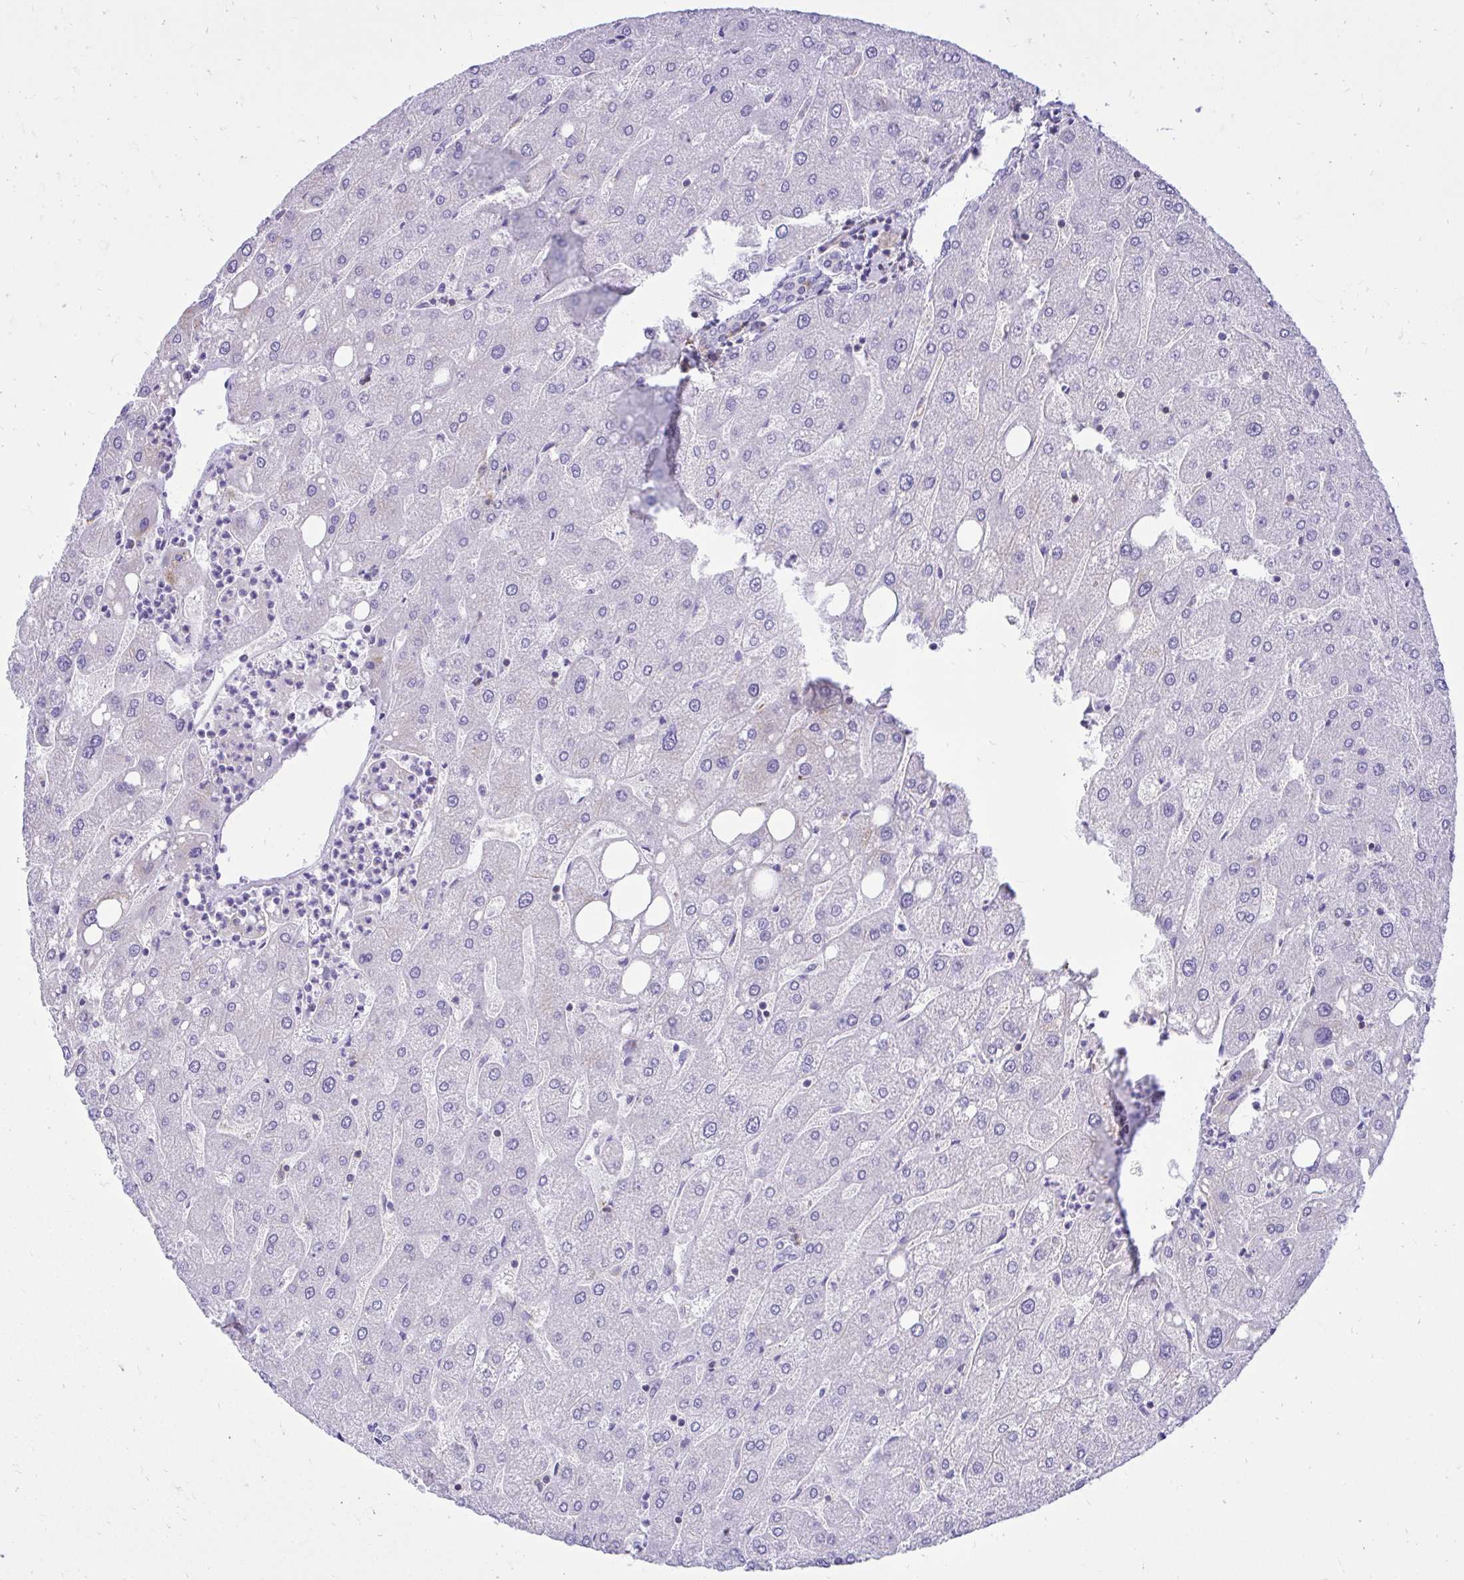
{"staining": {"intensity": "negative", "quantity": "none", "location": "none"}, "tissue": "liver", "cell_type": "Cholangiocytes", "image_type": "normal", "snomed": [{"axis": "morphology", "description": "Normal tissue, NOS"}, {"axis": "topography", "description": "Liver"}], "caption": "The immunohistochemistry (IHC) image has no significant positivity in cholangiocytes of liver.", "gene": "GPRIN3", "patient": {"sex": "male", "age": 67}}